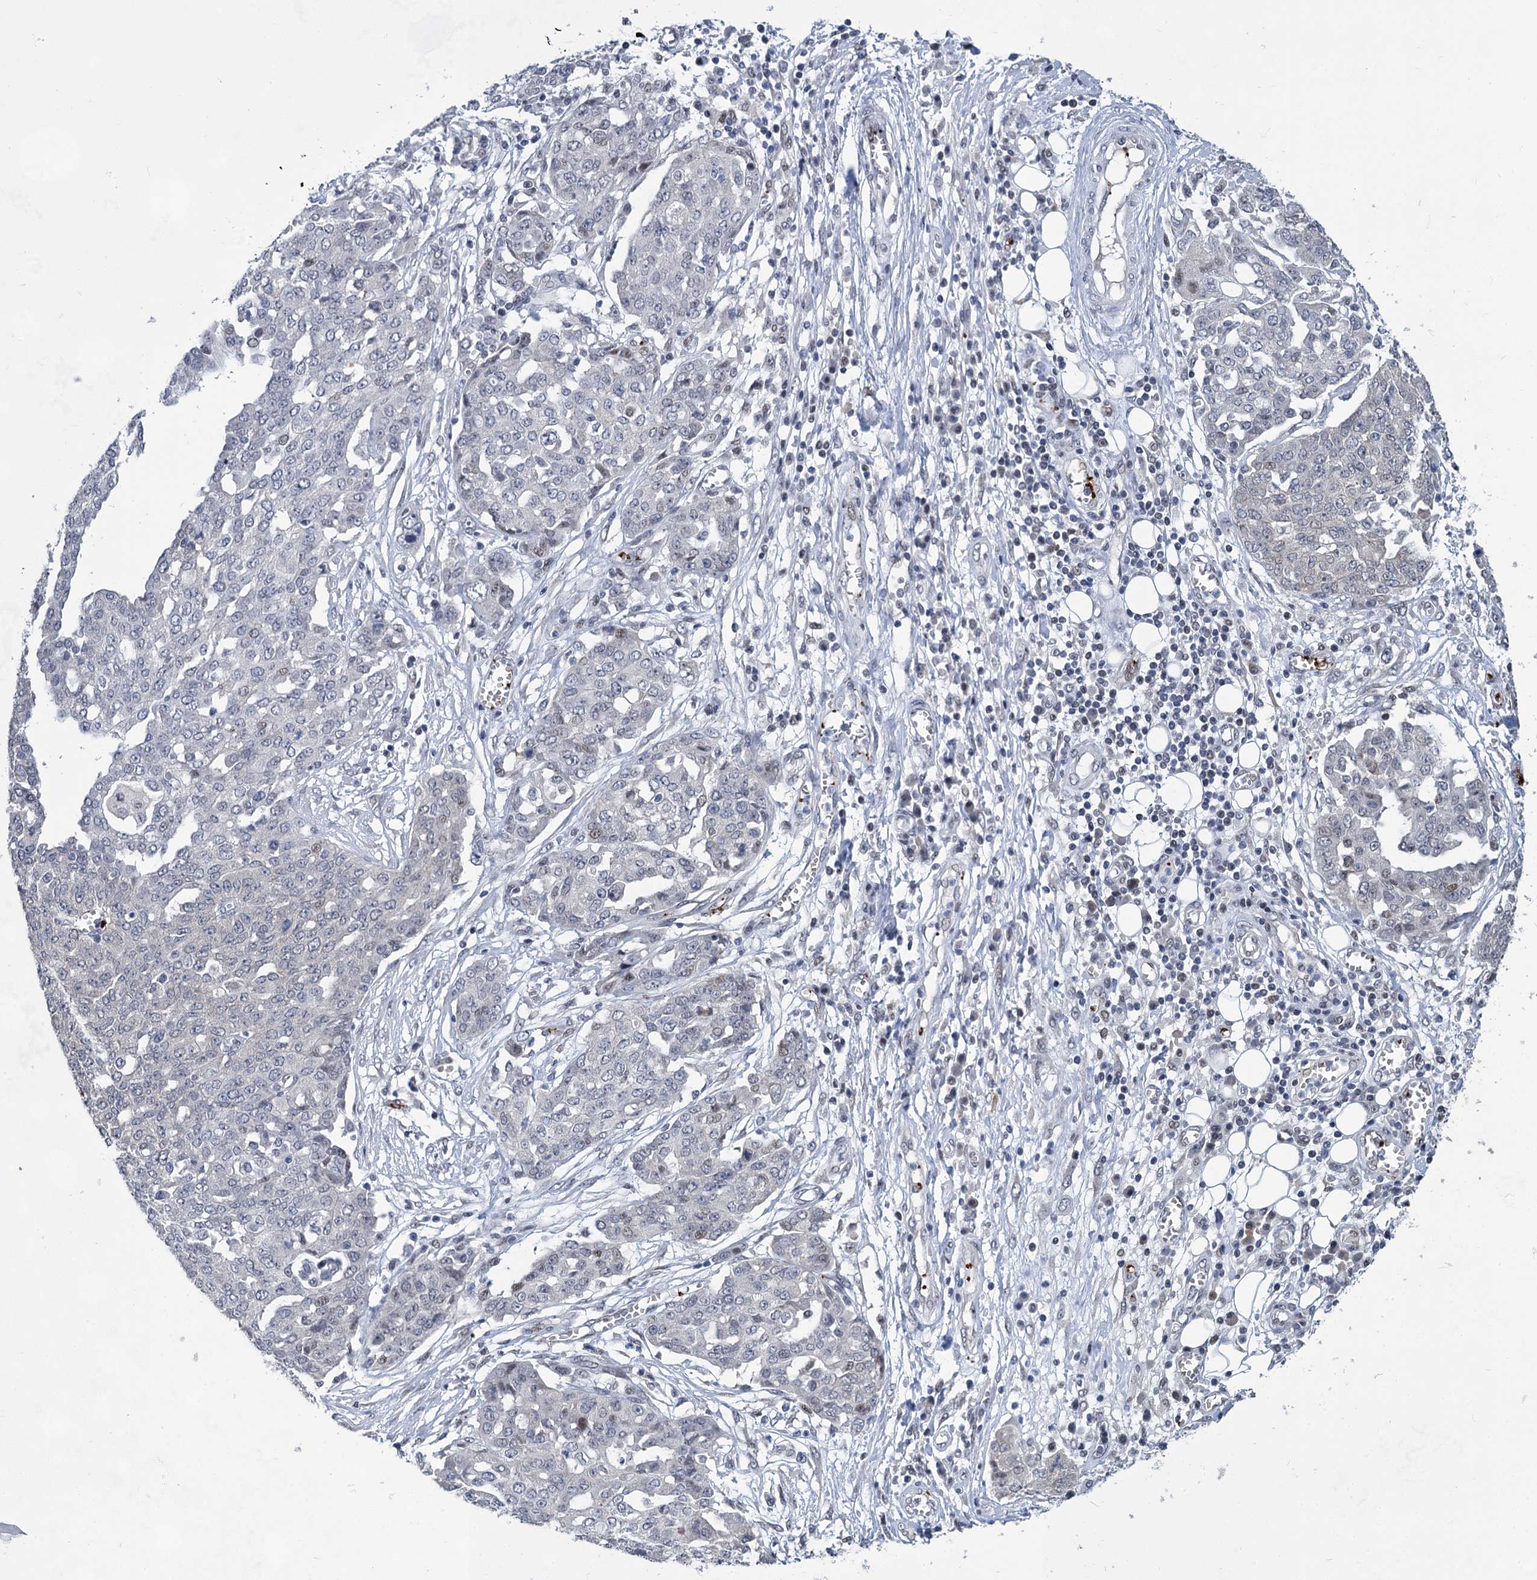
{"staining": {"intensity": "negative", "quantity": "none", "location": "none"}, "tissue": "ovarian cancer", "cell_type": "Tumor cells", "image_type": "cancer", "snomed": [{"axis": "morphology", "description": "Cystadenocarcinoma, serous, NOS"}, {"axis": "topography", "description": "Soft tissue"}, {"axis": "topography", "description": "Ovary"}], "caption": "Serous cystadenocarcinoma (ovarian) stained for a protein using immunohistochemistry shows no expression tumor cells.", "gene": "MON2", "patient": {"sex": "female", "age": 57}}